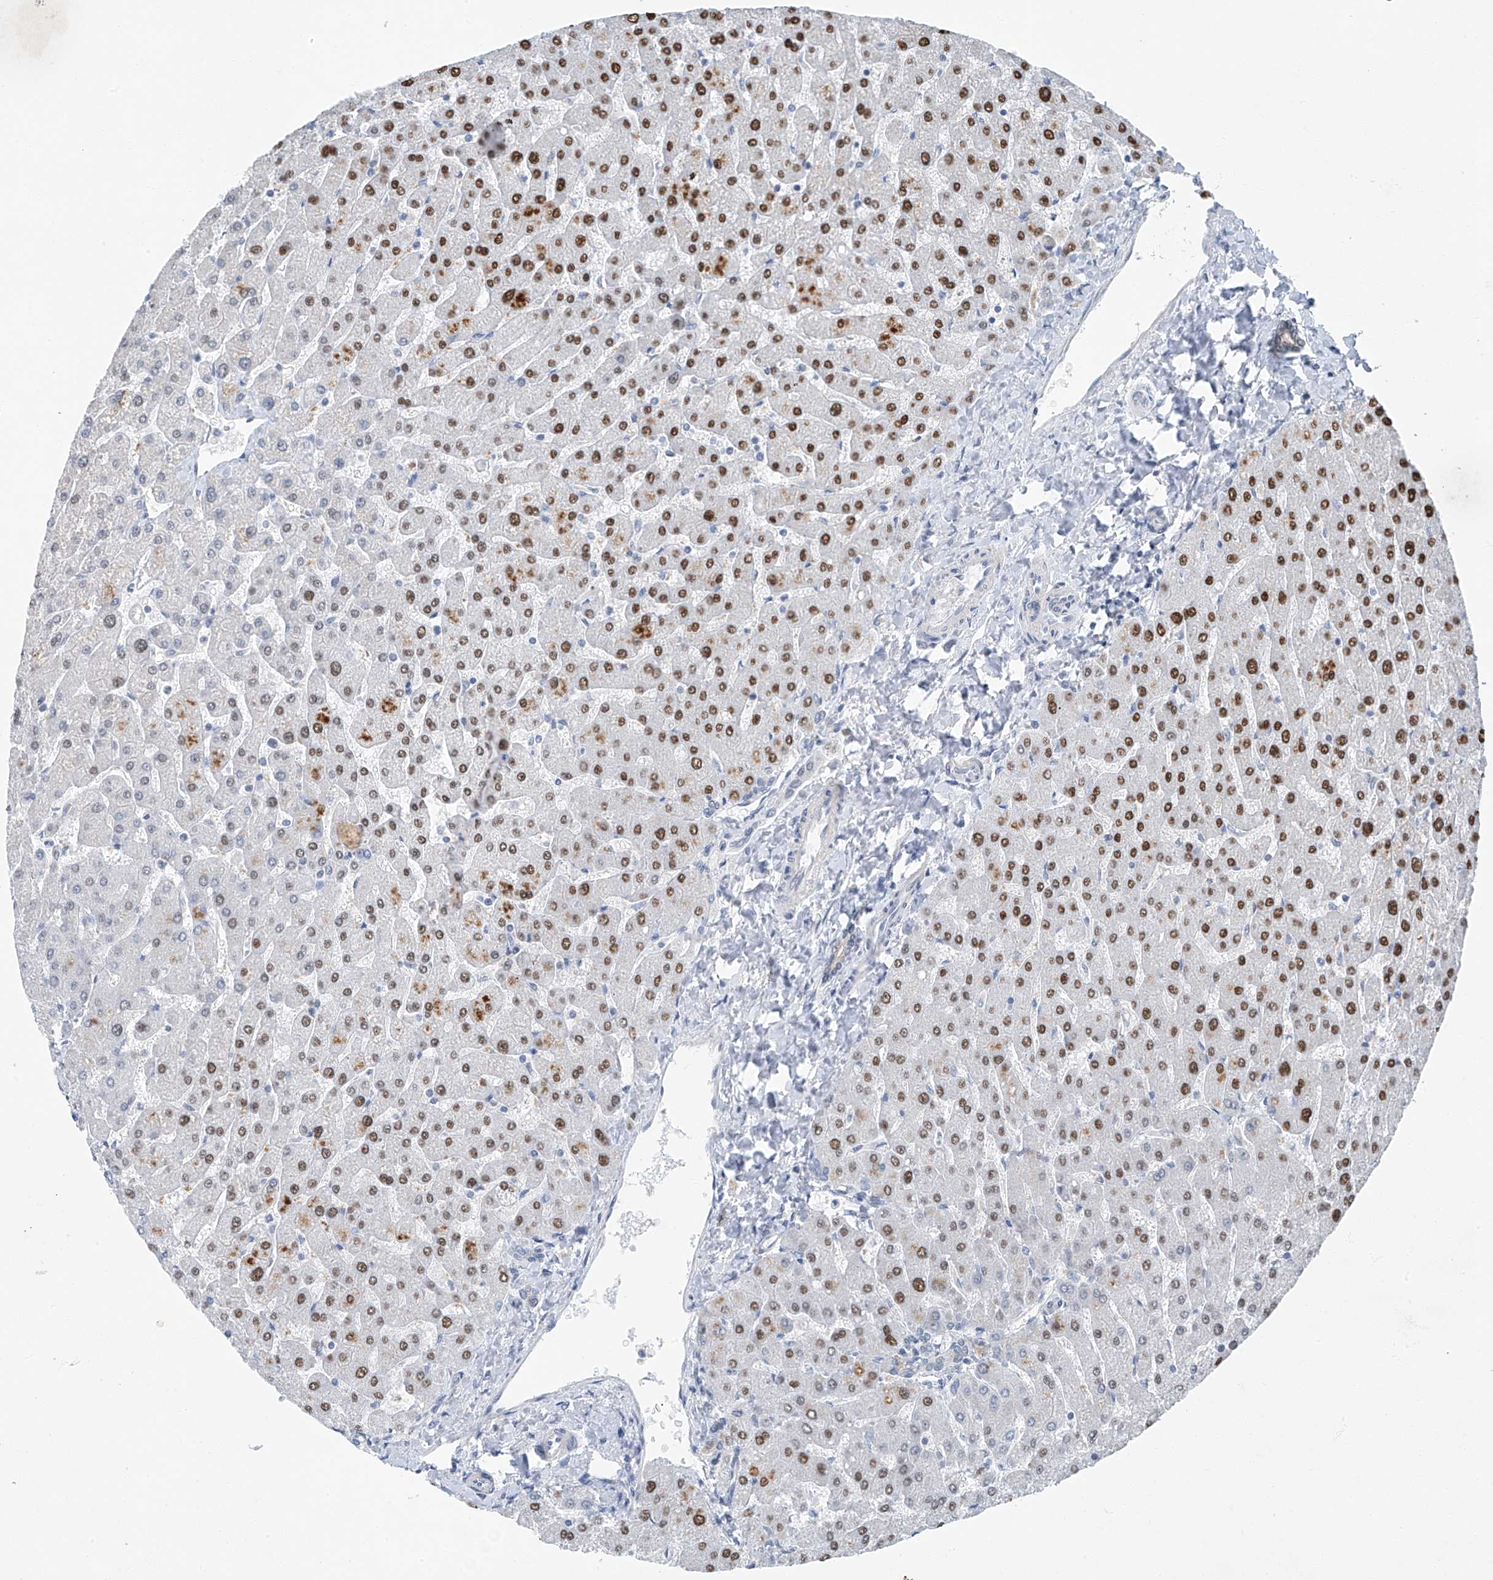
{"staining": {"intensity": "negative", "quantity": "none", "location": "none"}, "tissue": "liver", "cell_type": "Cholangiocytes", "image_type": "normal", "snomed": [{"axis": "morphology", "description": "Normal tissue, NOS"}, {"axis": "topography", "description": "Liver"}], "caption": "High power microscopy photomicrograph of an IHC photomicrograph of normal liver, revealing no significant positivity in cholangiocytes.", "gene": "TAF8", "patient": {"sex": "male", "age": 55}}